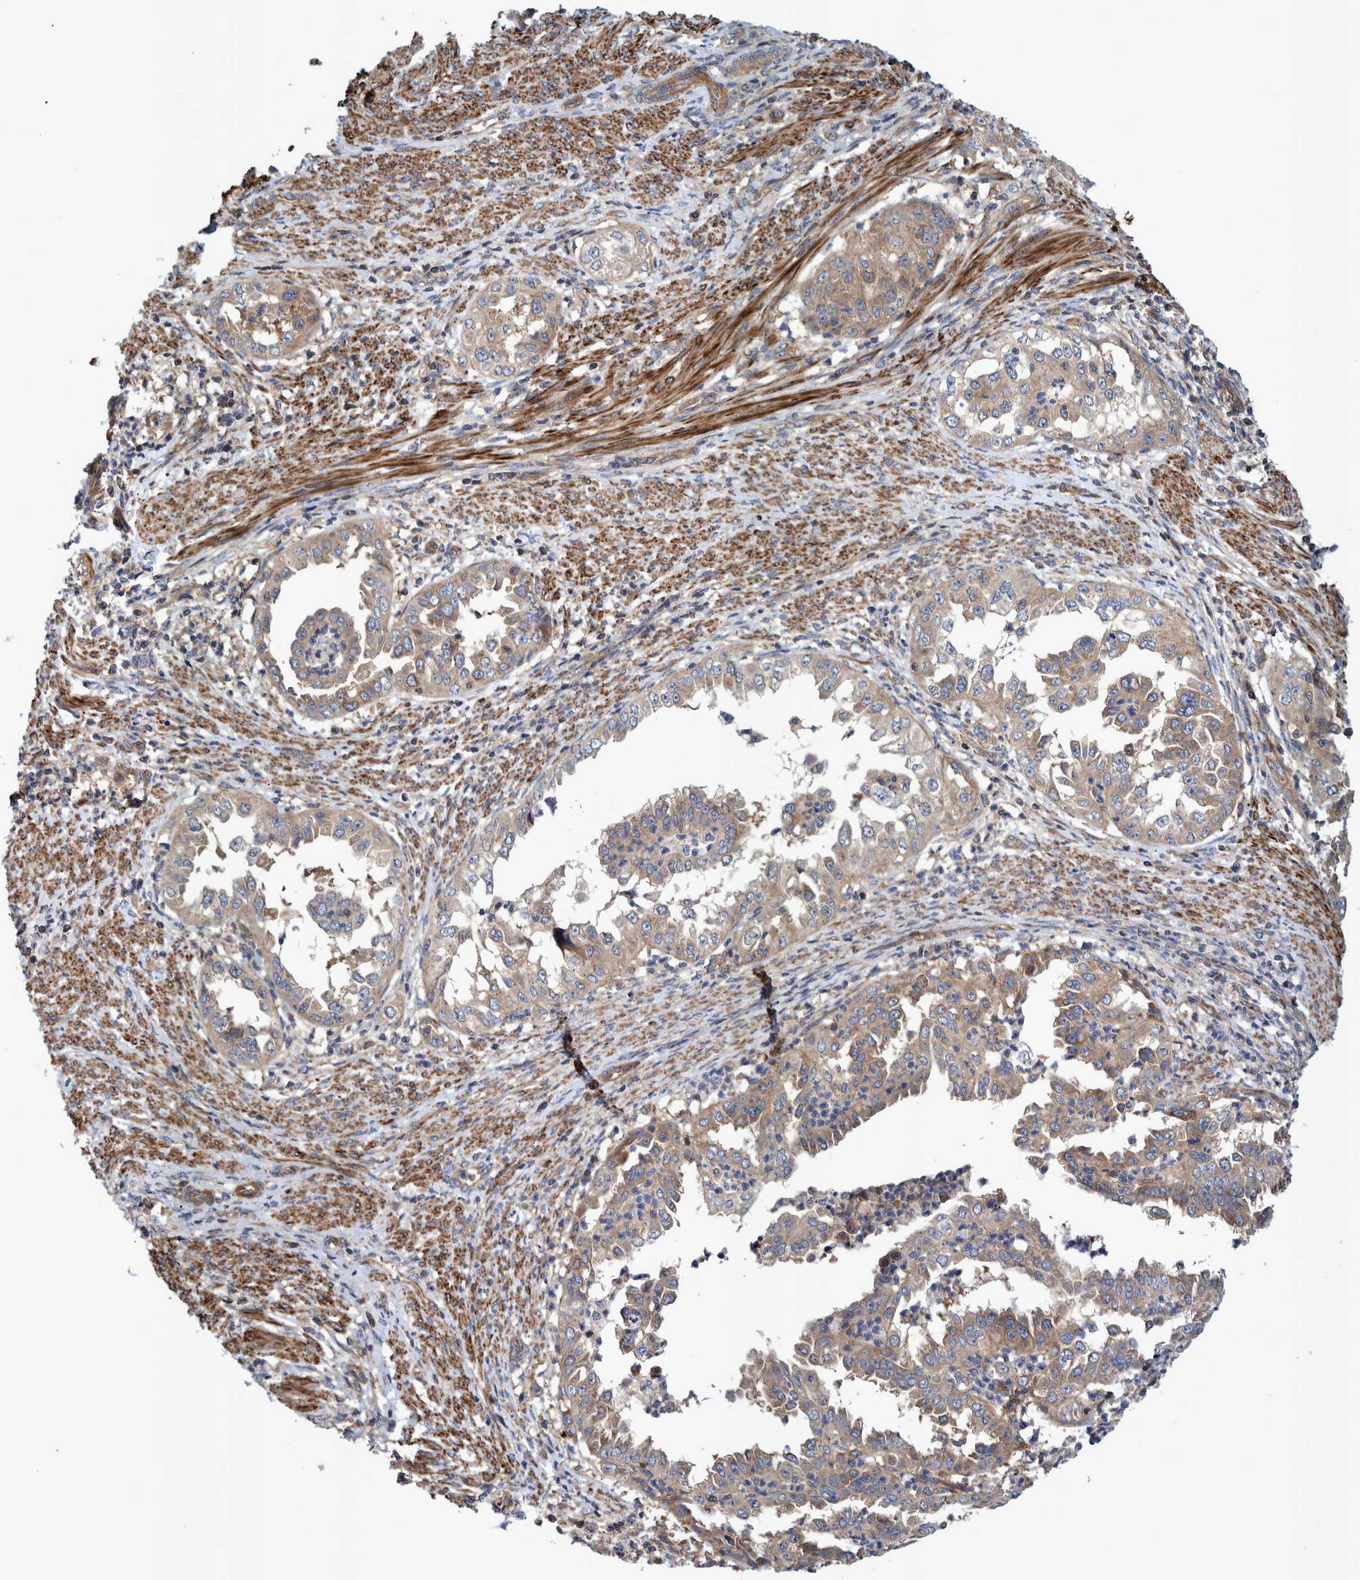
{"staining": {"intensity": "weak", "quantity": ">75%", "location": "cytoplasmic/membranous"}, "tissue": "endometrial cancer", "cell_type": "Tumor cells", "image_type": "cancer", "snomed": [{"axis": "morphology", "description": "Adenocarcinoma, NOS"}, {"axis": "topography", "description": "Endometrium"}], "caption": "Immunohistochemistry histopathology image of neoplastic tissue: endometrial adenocarcinoma stained using immunohistochemistry shows low levels of weak protein expression localized specifically in the cytoplasmic/membranous of tumor cells, appearing as a cytoplasmic/membranous brown color.", "gene": "GRPEL2", "patient": {"sex": "female", "age": 85}}